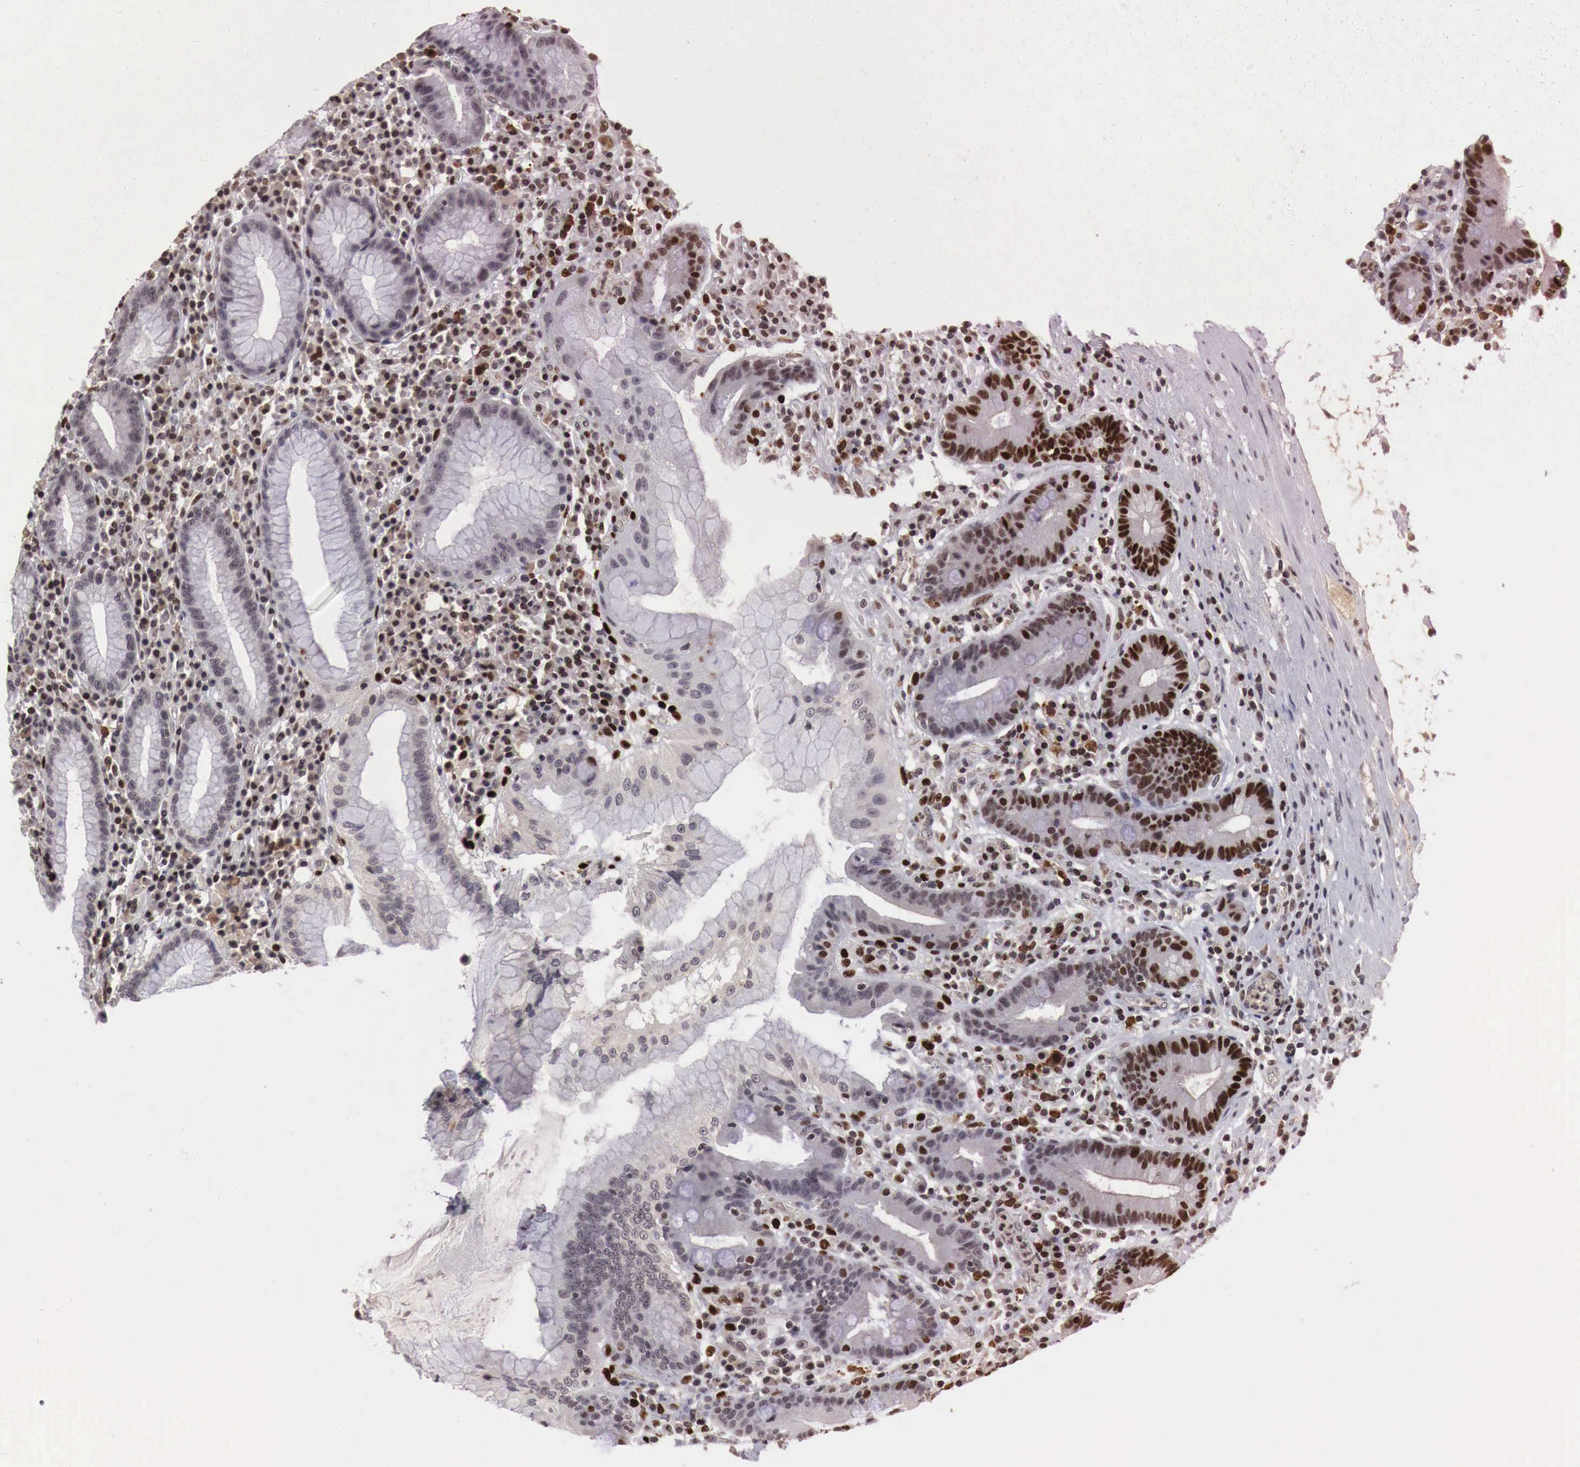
{"staining": {"intensity": "strong", "quantity": ">75%", "location": "nuclear"}, "tissue": "stomach", "cell_type": "Glandular cells", "image_type": "normal", "snomed": [{"axis": "morphology", "description": "Normal tissue, NOS"}, {"axis": "topography", "description": "Stomach, lower"}], "caption": "Benign stomach displays strong nuclear expression in about >75% of glandular cells, visualized by immunohistochemistry. (Brightfield microscopy of DAB IHC at high magnification).", "gene": "DACH2", "patient": {"sex": "male", "age": 58}}